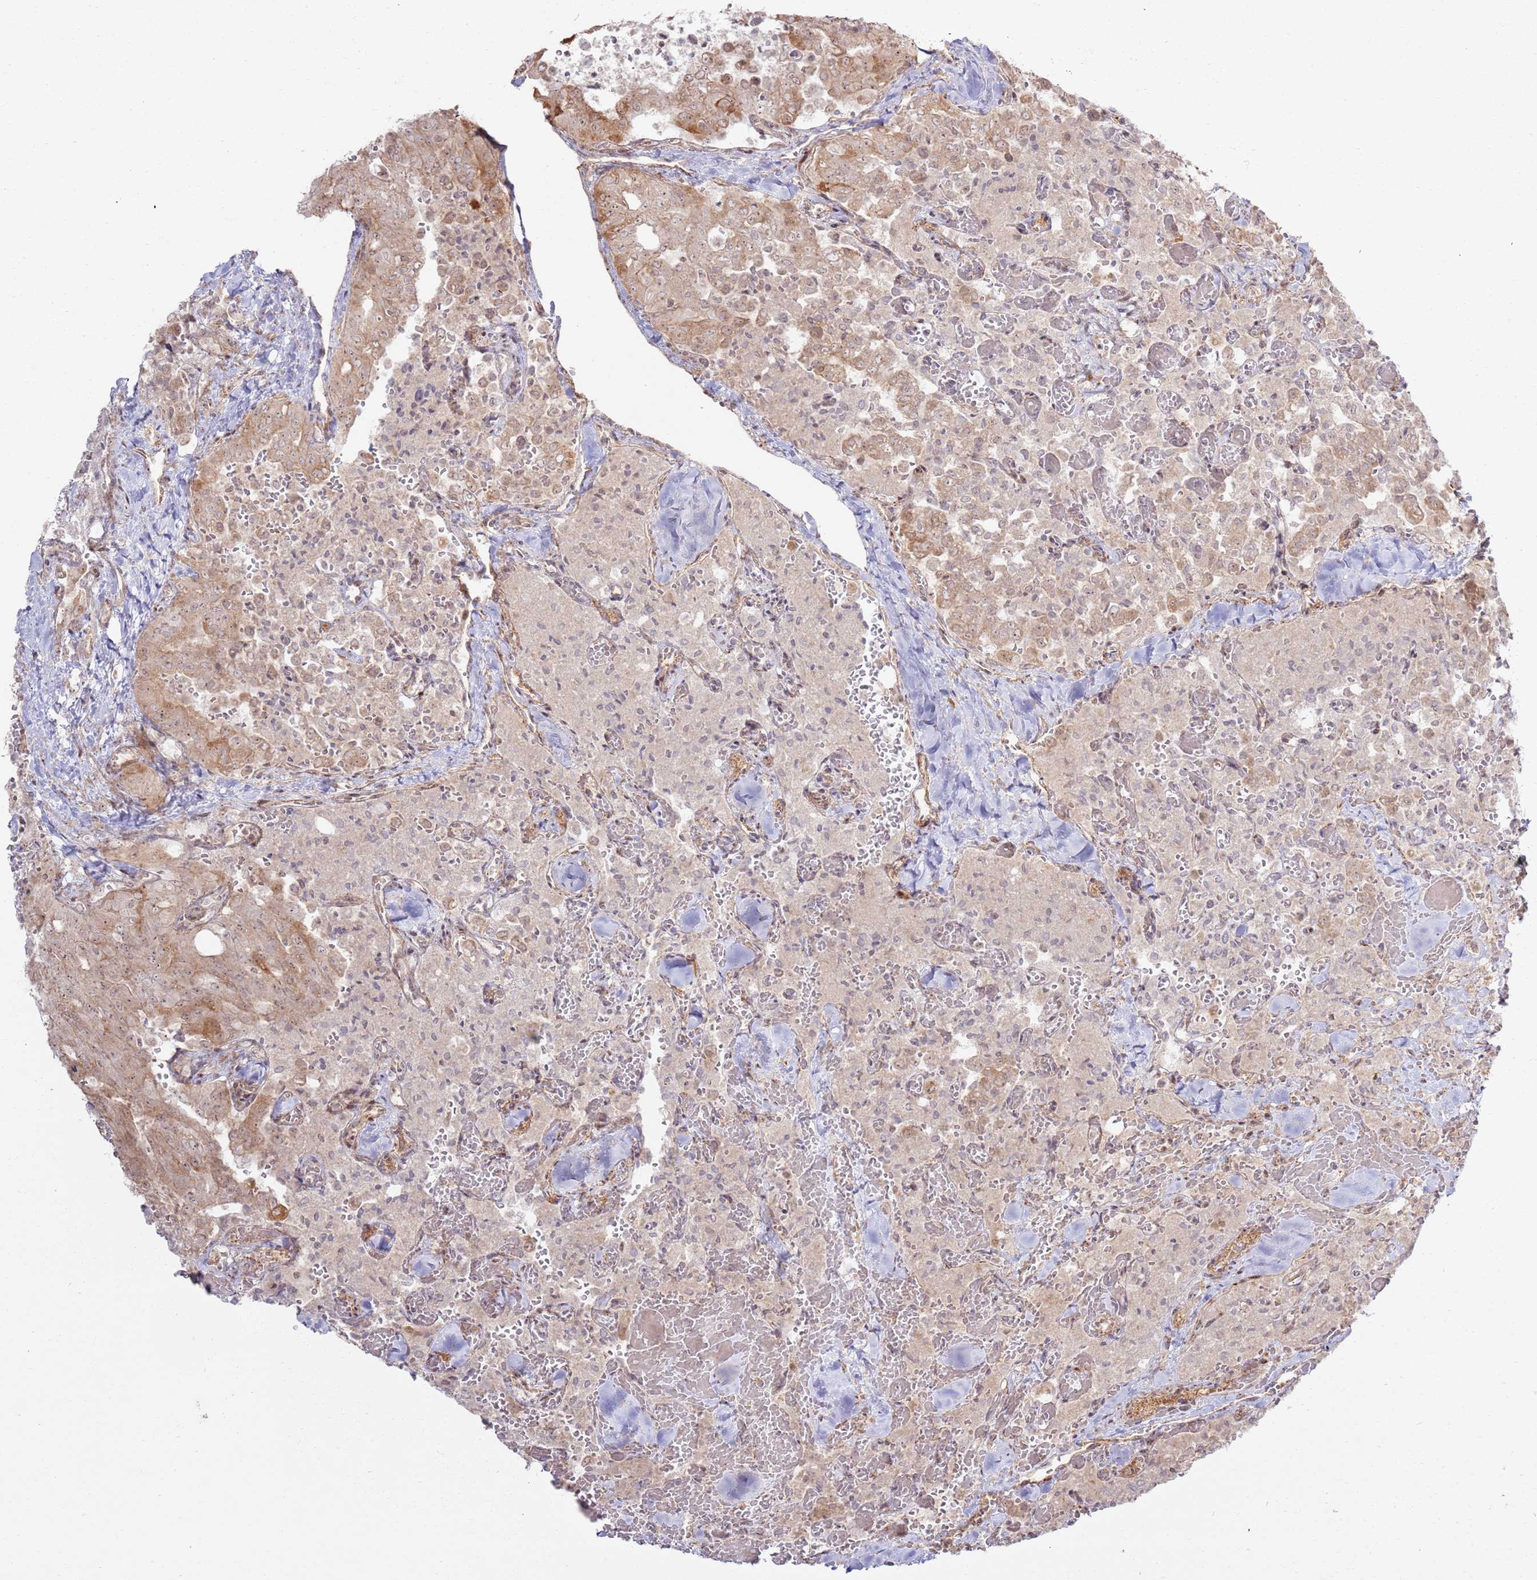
{"staining": {"intensity": "moderate", "quantity": "25%-75%", "location": "cytoplasmic/membranous,nuclear"}, "tissue": "thyroid cancer", "cell_type": "Tumor cells", "image_type": "cancer", "snomed": [{"axis": "morphology", "description": "Follicular adenoma carcinoma, NOS"}, {"axis": "topography", "description": "Thyroid gland"}], "caption": "Approximately 25%-75% of tumor cells in human thyroid cancer (follicular adenoma carcinoma) reveal moderate cytoplasmic/membranous and nuclear protein positivity as visualized by brown immunohistochemical staining.", "gene": "CNPY1", "patient": {"sex": "male", "age": 75}}